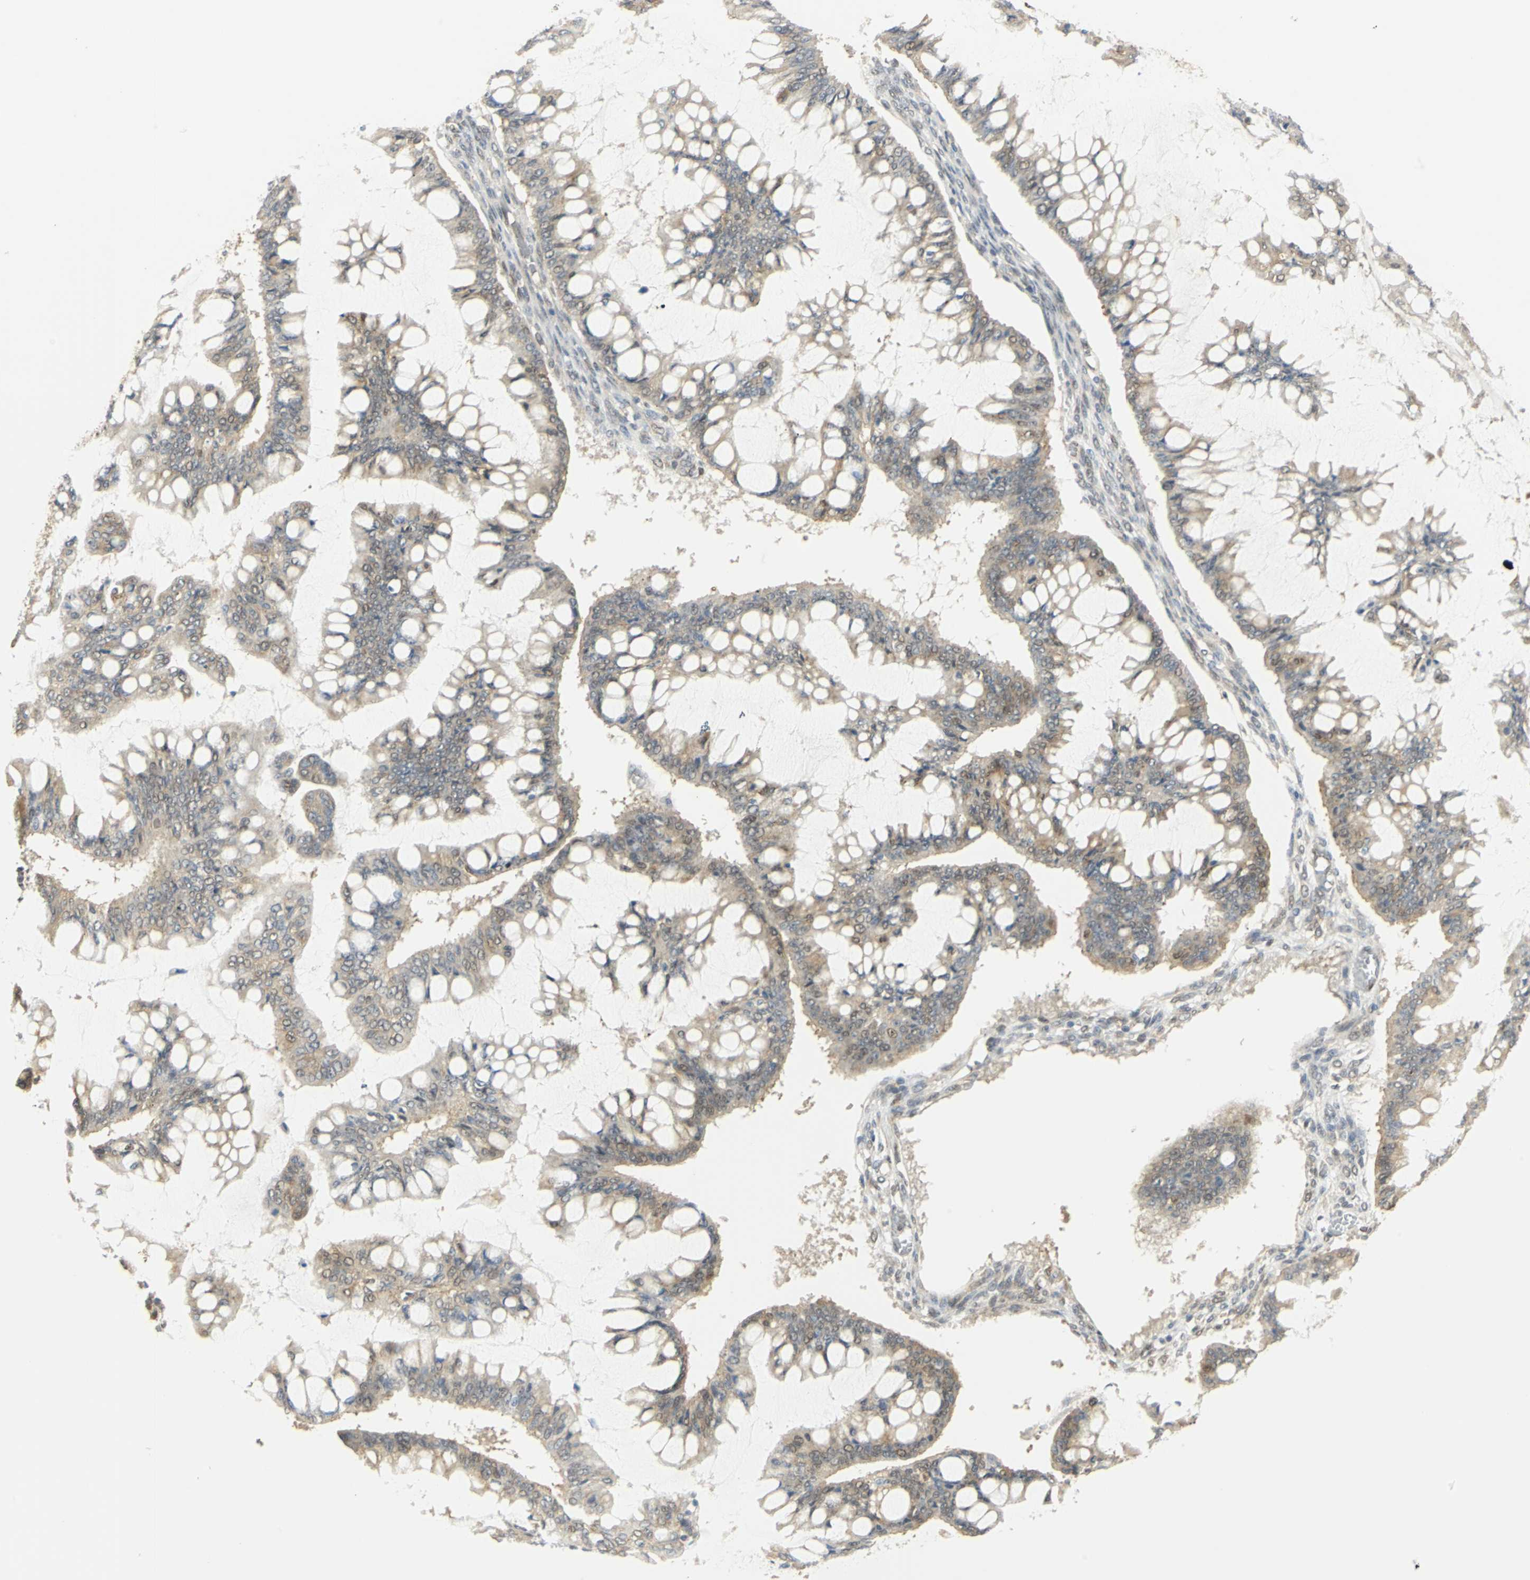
{"staining": {"intensity": "moderate", "quantity": "25%-75%", "location": "cytoplasmic/membranous"}, "tissue": "ovarian cancer", "cell_type": "Tumor cells", "image_type": "cancer", "snomed": [{"axis": "morphology", "description": "Cystadenocarcinoma, mucinous, NOS"}, {"axis": "topography", "description": "Ovary"}], "caption": "Ovarian cancer (mucinous cystadenocarcinoma) tissue exhibits moderate cytoplasmic/membranous expression in about 25%-75% of tumor cells (Stains: DAB (3,3'-diaminobenzidine) in brown, nuclei in blue, Microscopy: brightfield microscopy at high magnification).", "gene": "DDX5", "patient": {"sex": "female", "age": 73}}